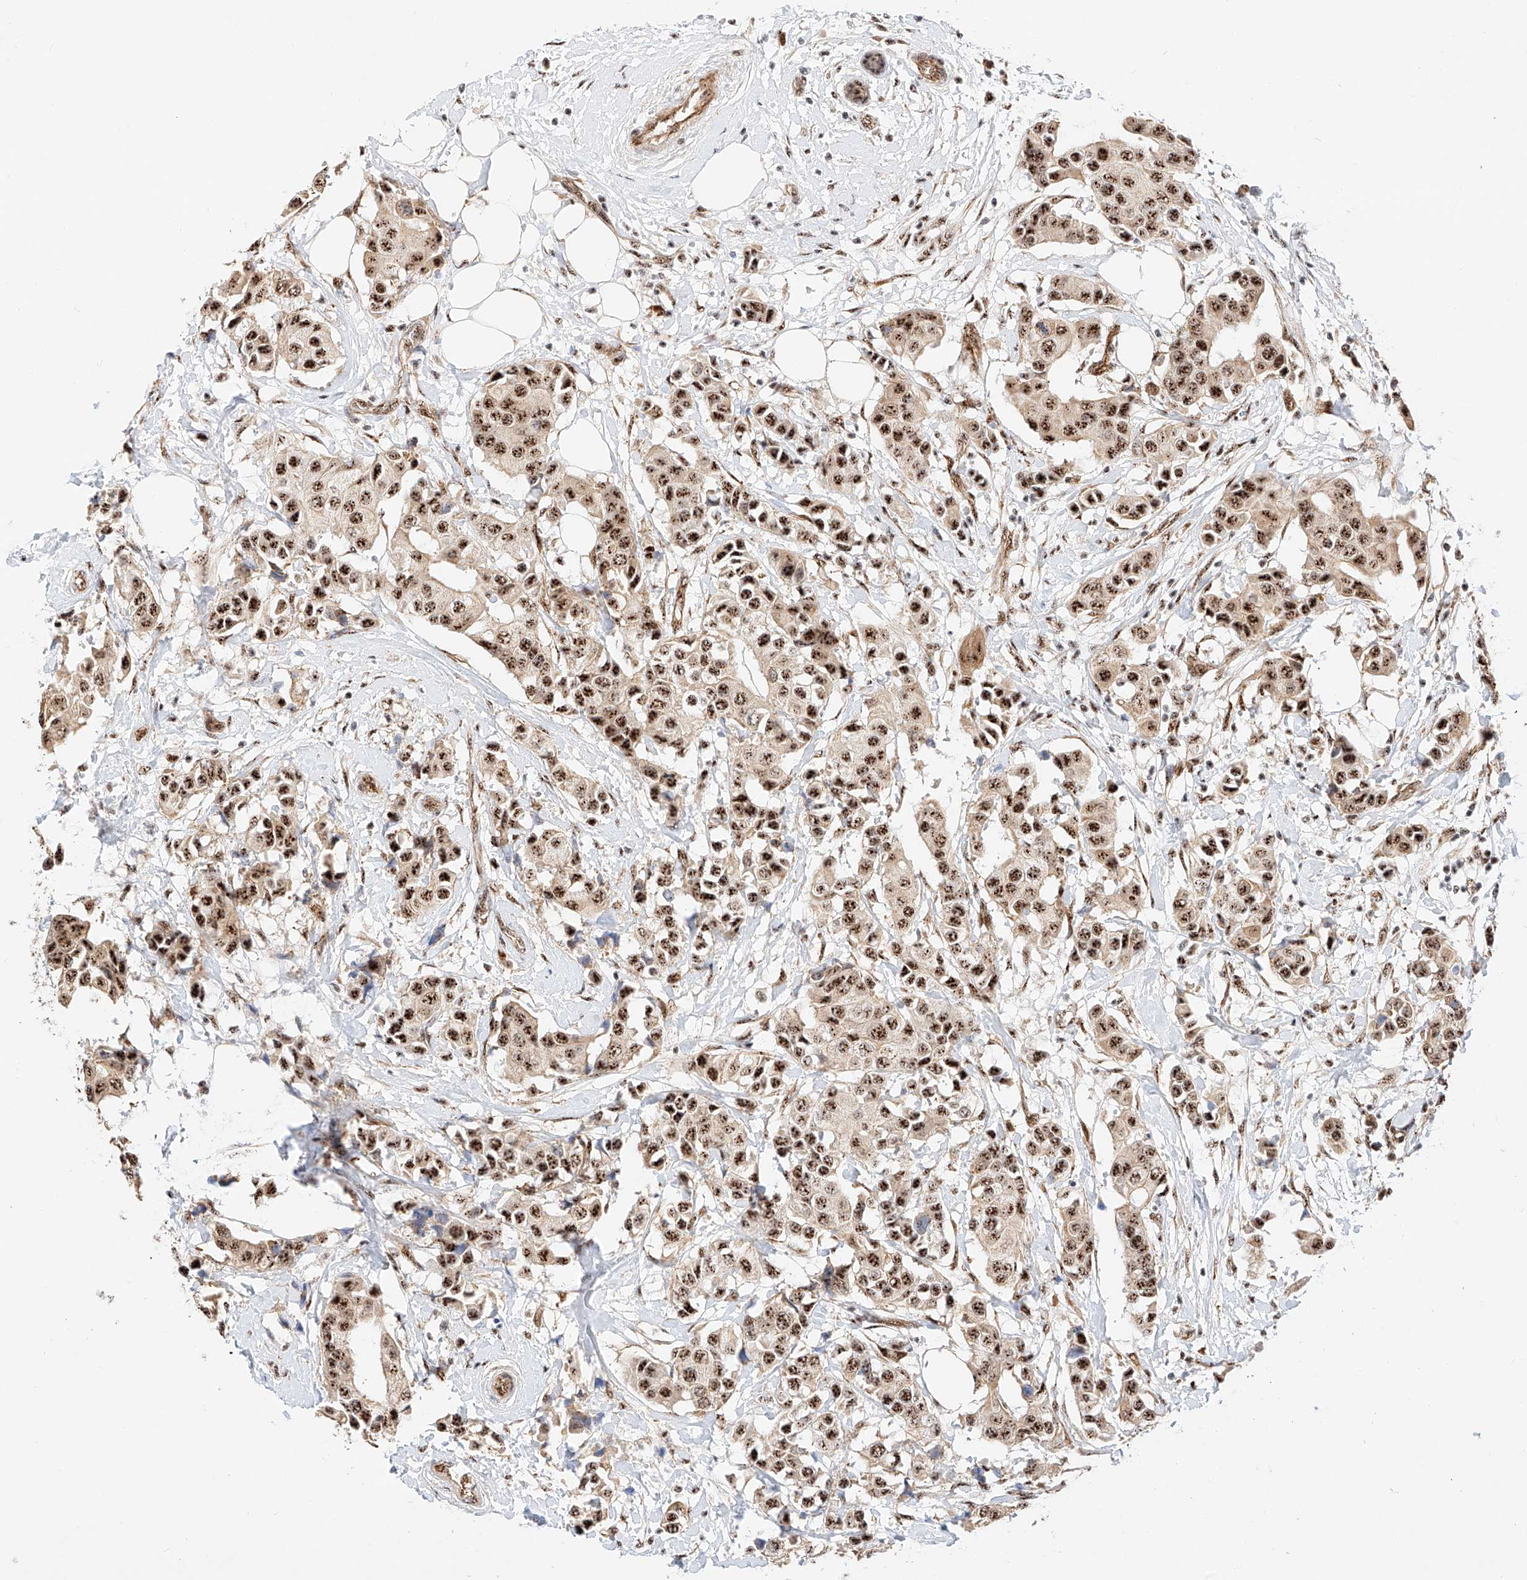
{"staining": {"intensity": "strong", "quantity": ">75%", "location": "nuclear"}, "tissue": "breast cancer", "cell_type": "Tumor cells", "image_type": "cancer", "snomed": [{"axis": "morphology", "description": "Normal tissue, NOS"}, {"axis": "morphology", "description": "Duct carcinoma"}, {"axis": "topography", "description": "Breast"}], "caption": "Breast cancer stained for a protein (brown) reveals strong nuclear positive expression in about >75% of tumor cells.", "gene": "ATXN7L2", "patient": {"sex": "female", "age": 39}}